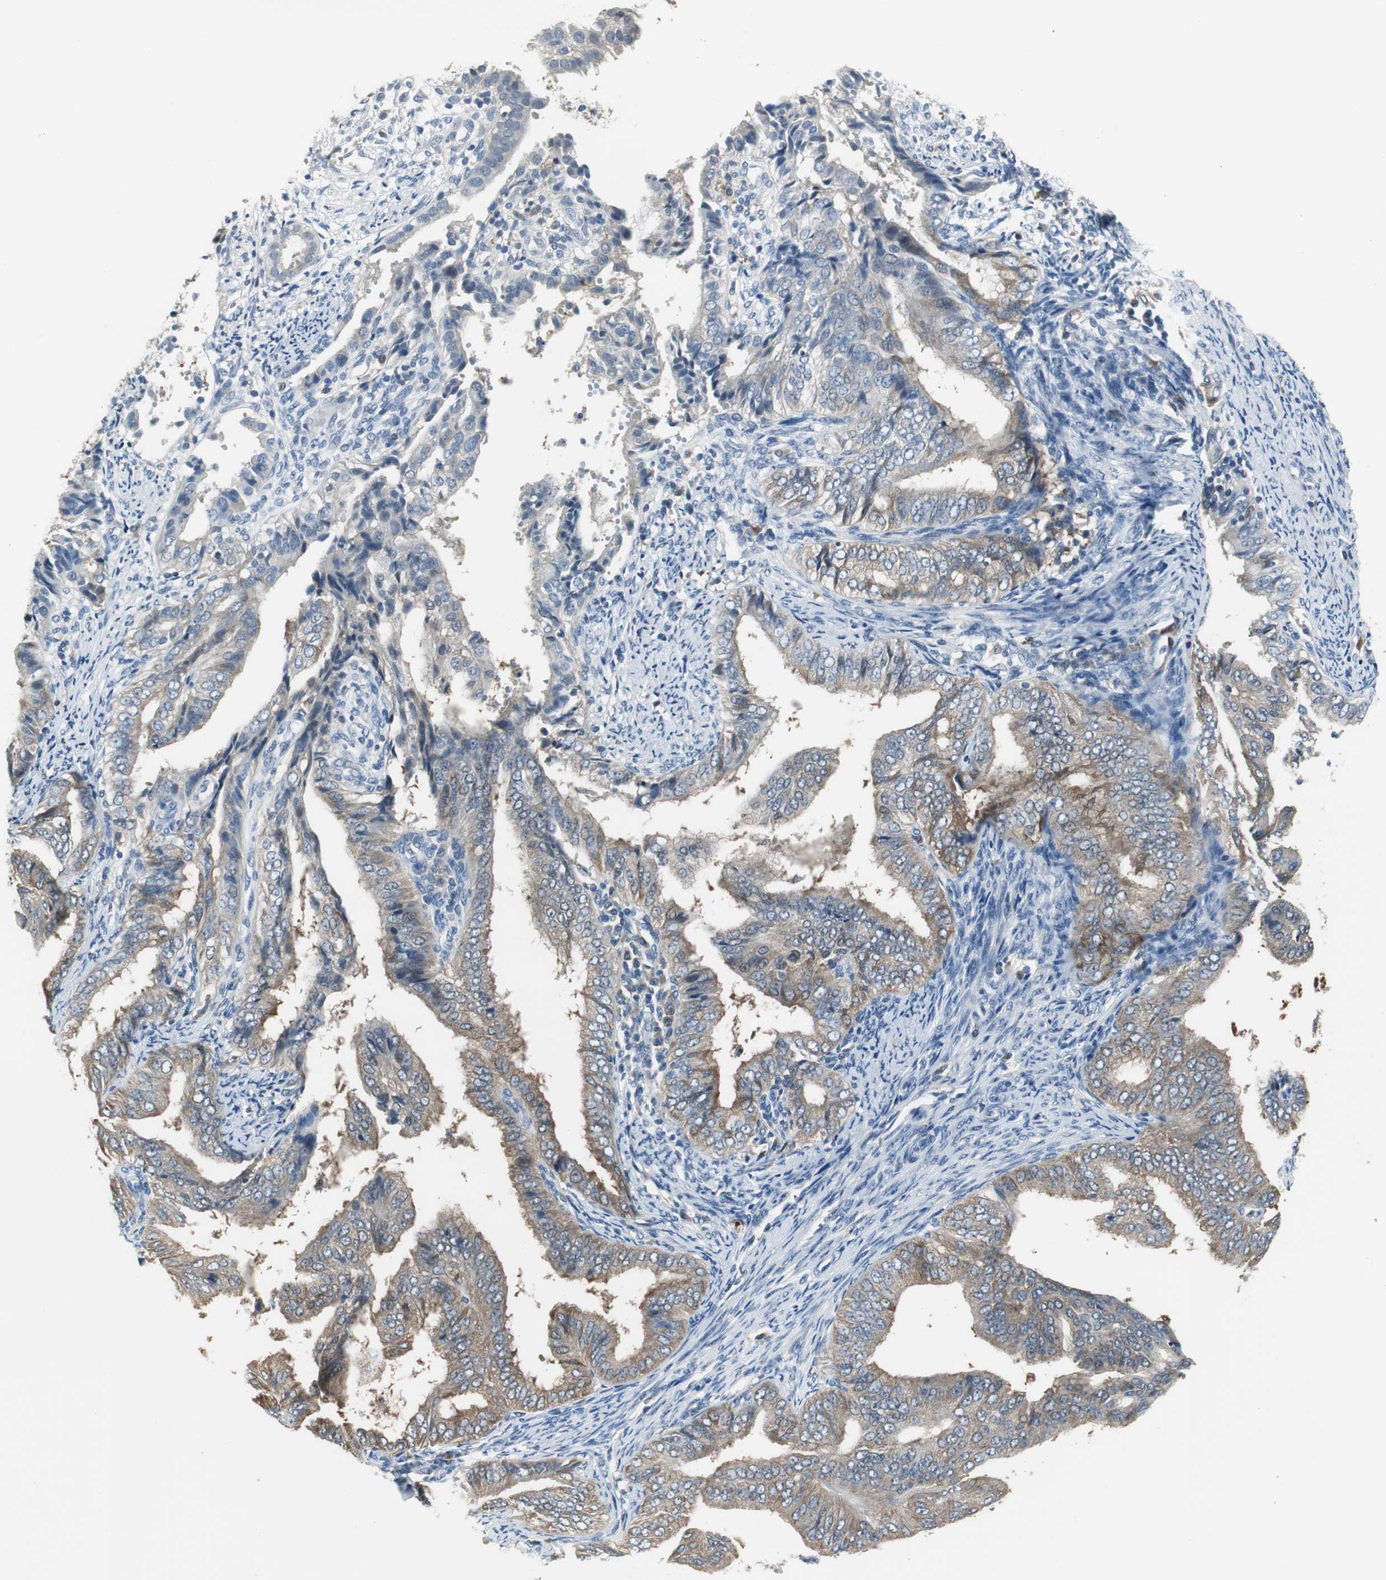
{"staining": {"intensity": "weak", "quantity": "<25%", "location": "cytoplasmic/membranous"}, "tissue": "endometrial cancer", "cell_type": "Tumor cells", "image_type": "cancer", "snomed": [{"axis": "morphology", "description": "Adenocarcinoma, NOS"}, {"axis": "topography", "description": "Endometrium"}], "caption": "The IHC histopathology image has no significant positivity in tumor cells of adenocarcinoma (endometrial) tissue.", "gene": "MSTO1", "patient": {"sex": "female", "age": 58}}